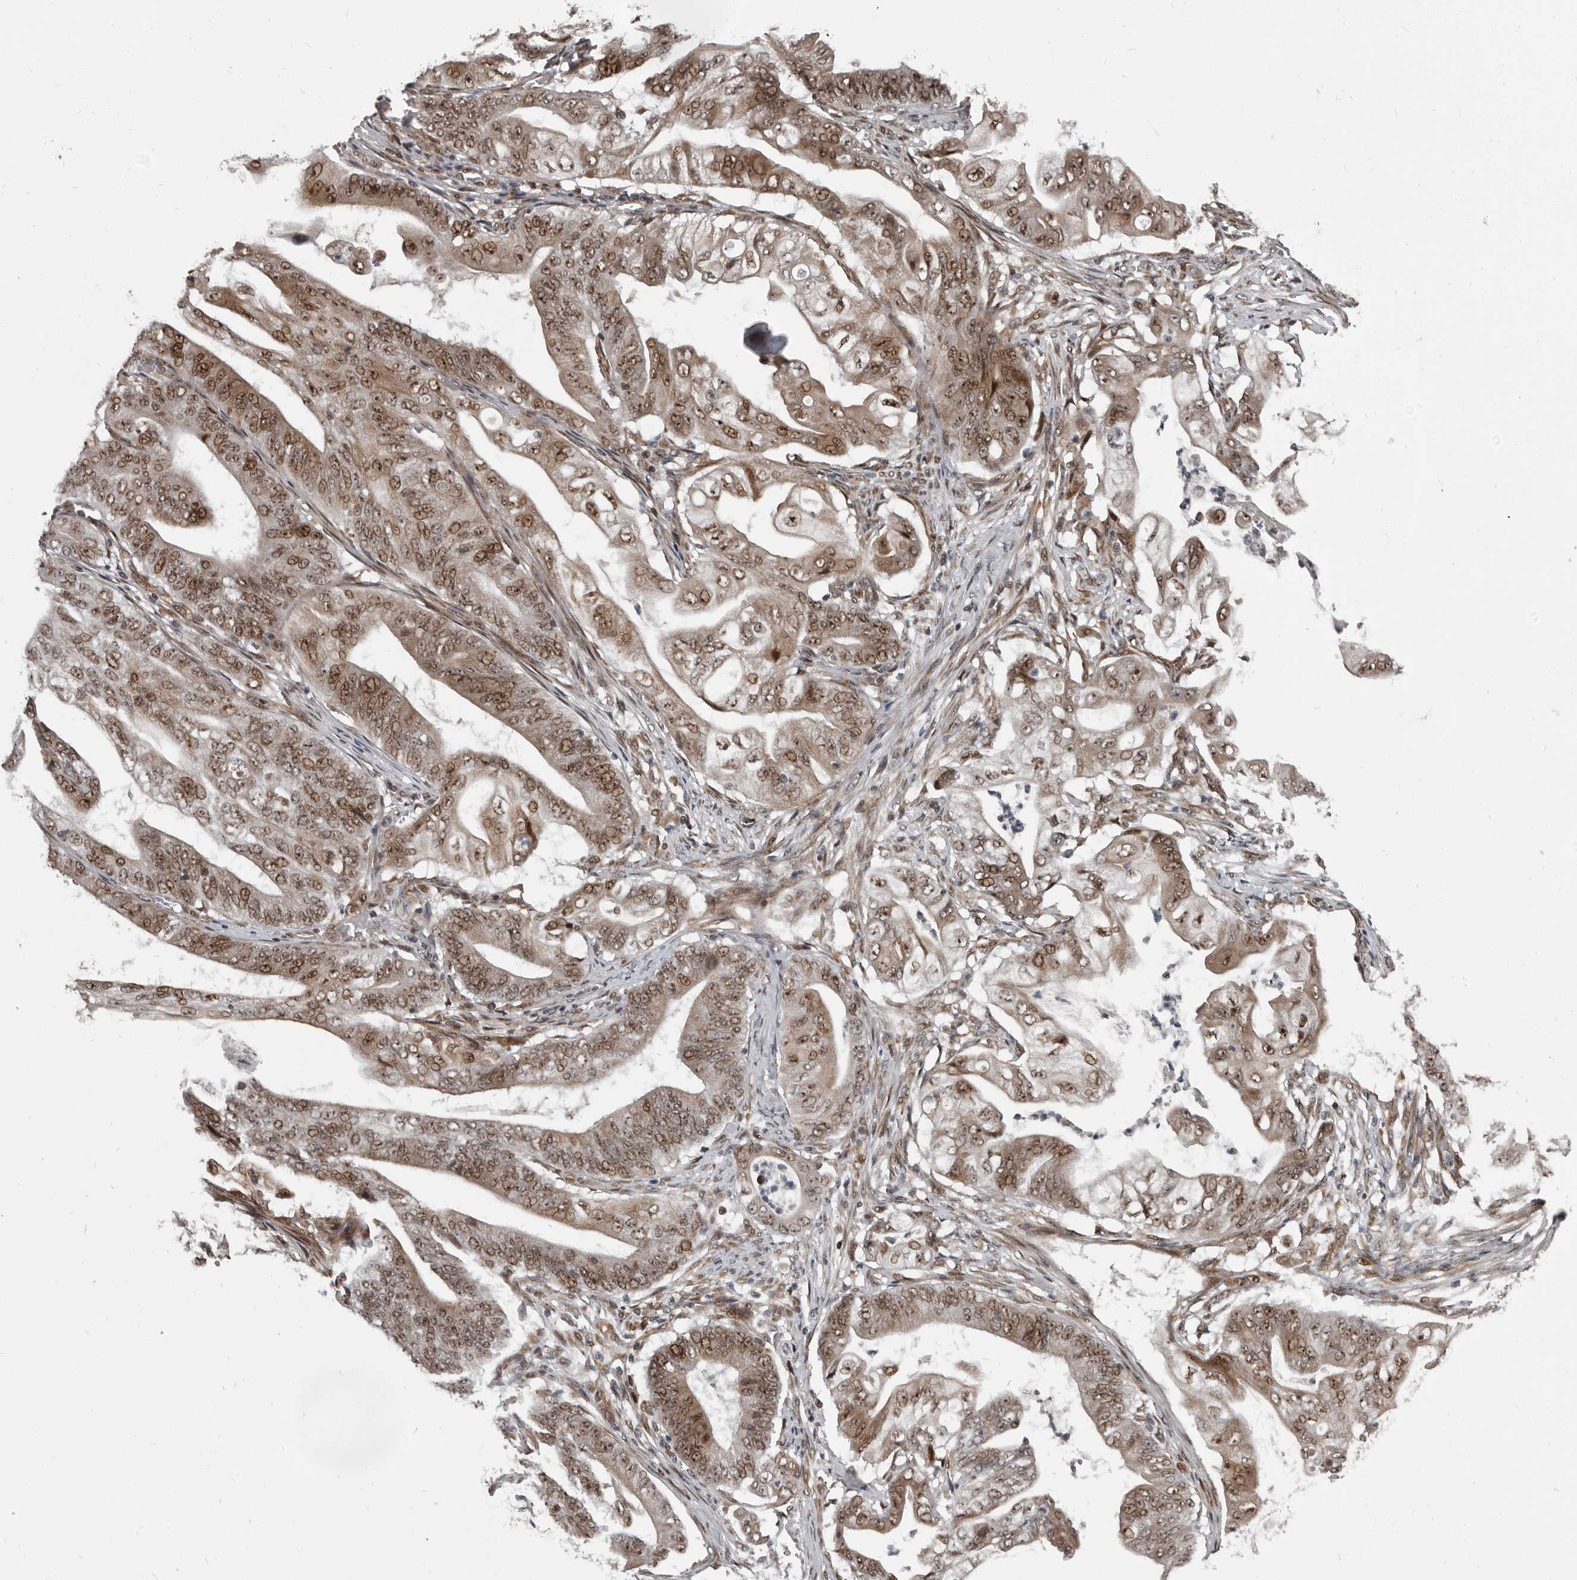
{"staining": {"intensity": "moderate", "quantity": ">75%", "location": "cytoplasmic/membranous,nuclear"}, "tissue": "stomach cancer", "cell_type": "Tumor cells", "image_type": "cancer", "snomed": [{"axis": "morphology", "description": "Adenocarcinoma, NOS"}, {"axis": "topography", "description": "Stomach"}], "caption": "Immunohistochemical staining of human stomach cancer (adenocarcinoma) shows moderate cytoplasmic/membranous and nuclear protein positivity in about >75% of tumor cells. (IHC, brightfield microscopy, high magnification).", "gene": "CHD1L", "patient": {"sex": "female", "age": 73}}